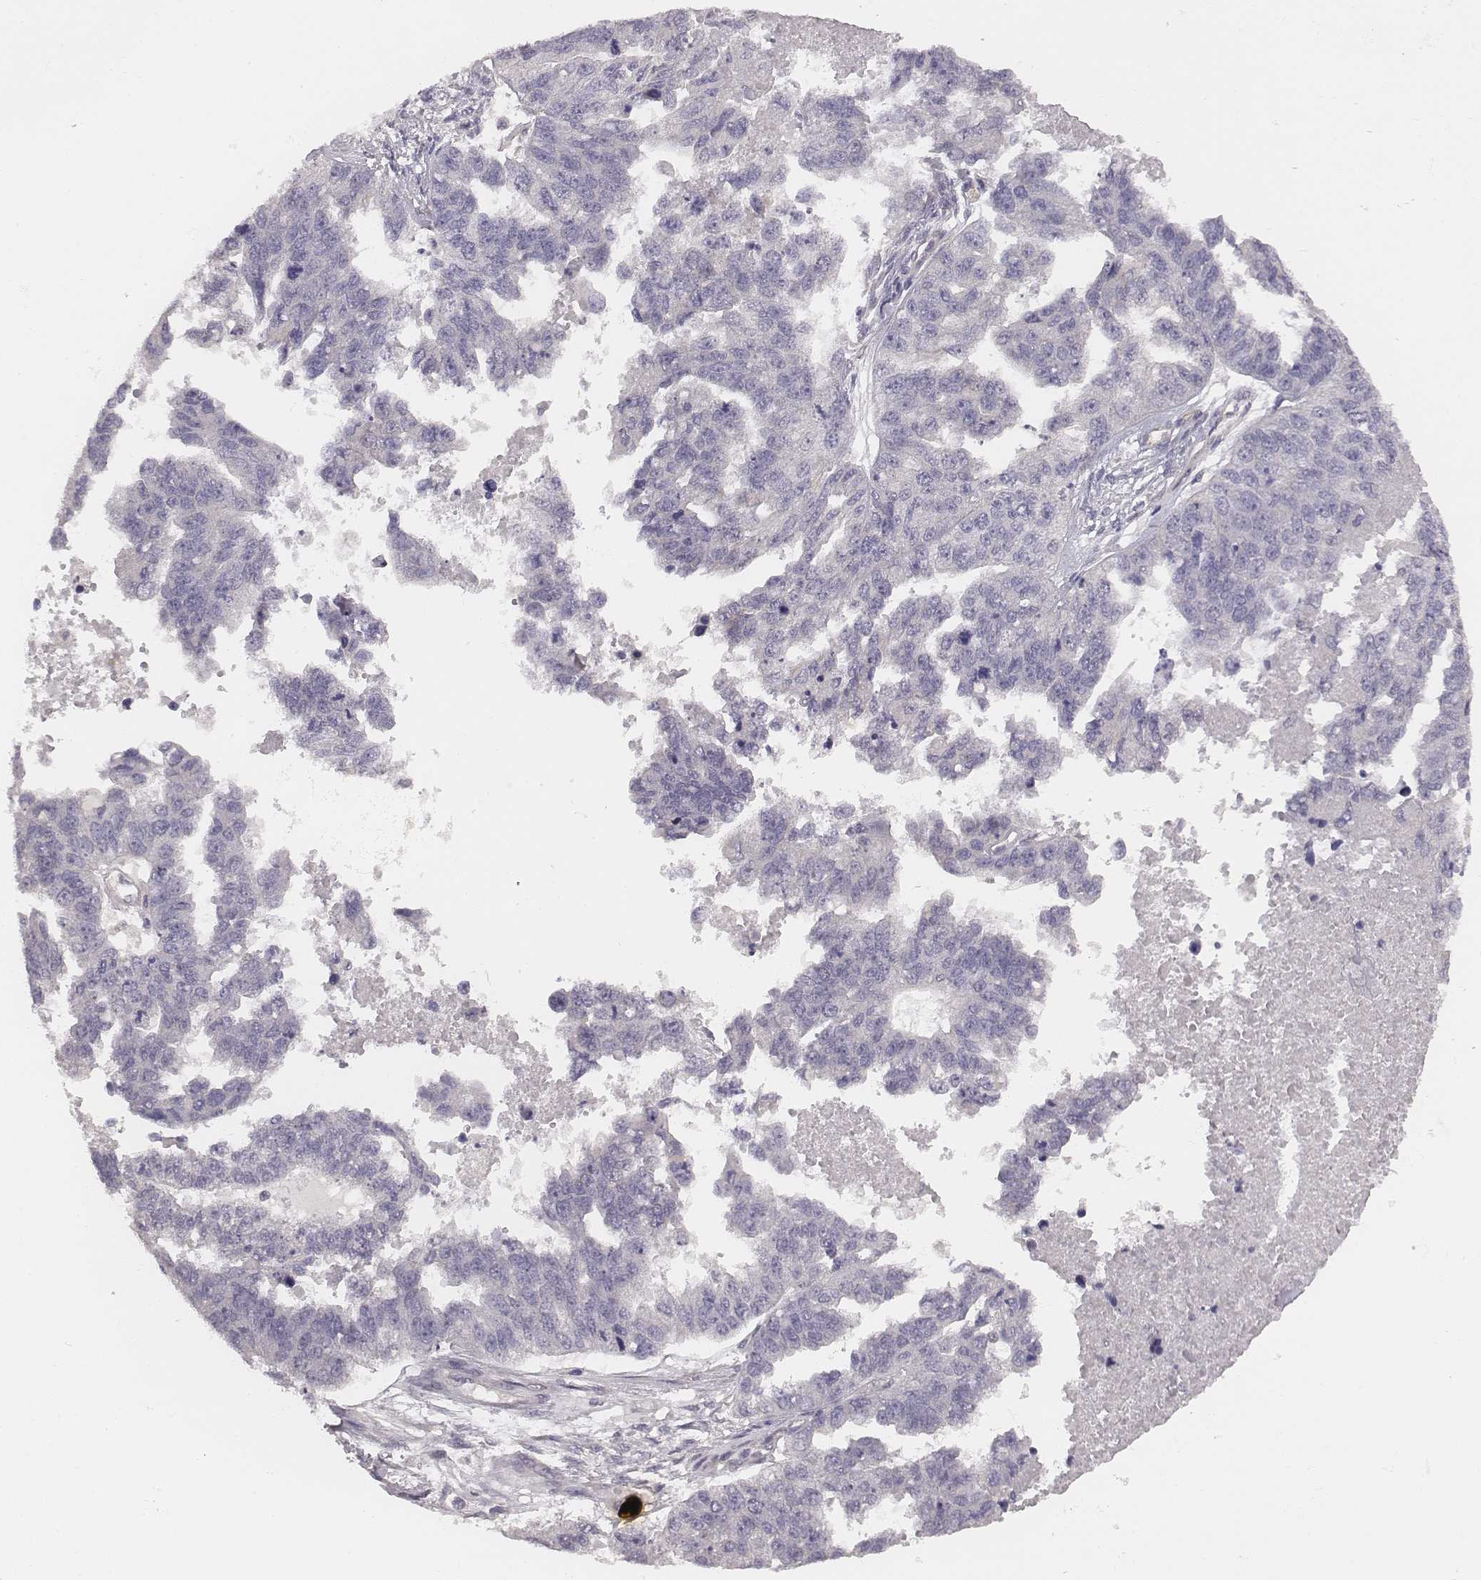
{"staining": {"intensity": "negative", "quantity": "none", "location": "none"}, "tissue": "ovarian cancer", "cell_type": "Tumor cells", "image_type": "cancer", "snomed": [{"axis": "morphology", "description": "Cystadenocarcinoma, serous, NOS"}, {"axis": "topography", "description": "Ovary"}], "caption": "Tumor cells show no significant staining in ovarian cancer.", "gene": "SCARF1", "patient": {"sex": "female", "age": 58}}